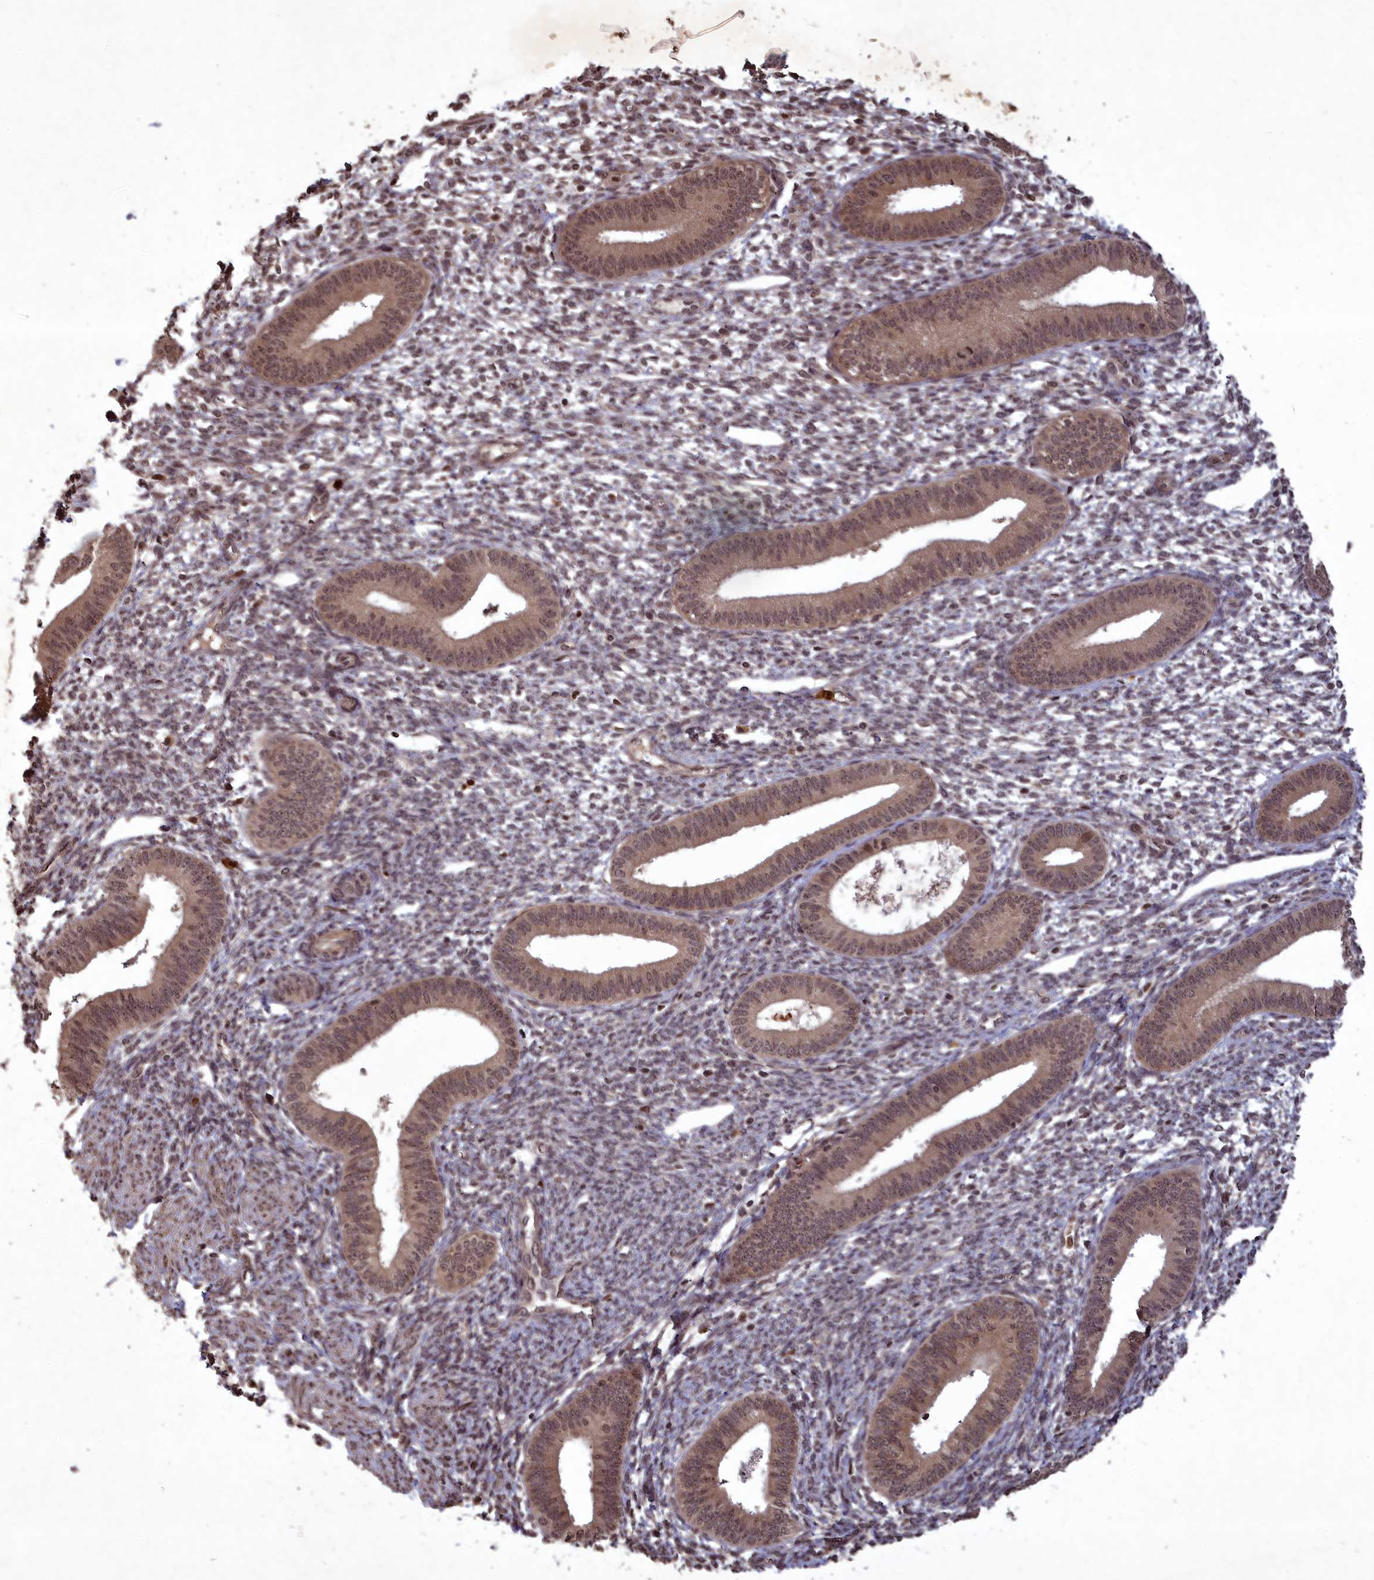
{"staining": {"intensity": "moderate", "quantity": "25%-75%", "location": "nuclear"}, "tissue": "endometrium", "cell_type": "Cells in endometrial stroma", "image_type": "normal", "snomed": [{"axis": "morphology", "description": "Normal tissue, NOS"}, {"axis": "topography", "description": "Endometrium"}], "caption": "Immunohistochemical staining of unremarkable human endometrium reveals moderate nuclear protein expression in about 25%-75% of cells in endometrial stroma. The protein is stained brown, and the nuclei are stained in blue (DAB IHC with brightfield microscopy, high magnification).", "gene": "SRMS", "patient": {"sex": "female", "age": 46}}